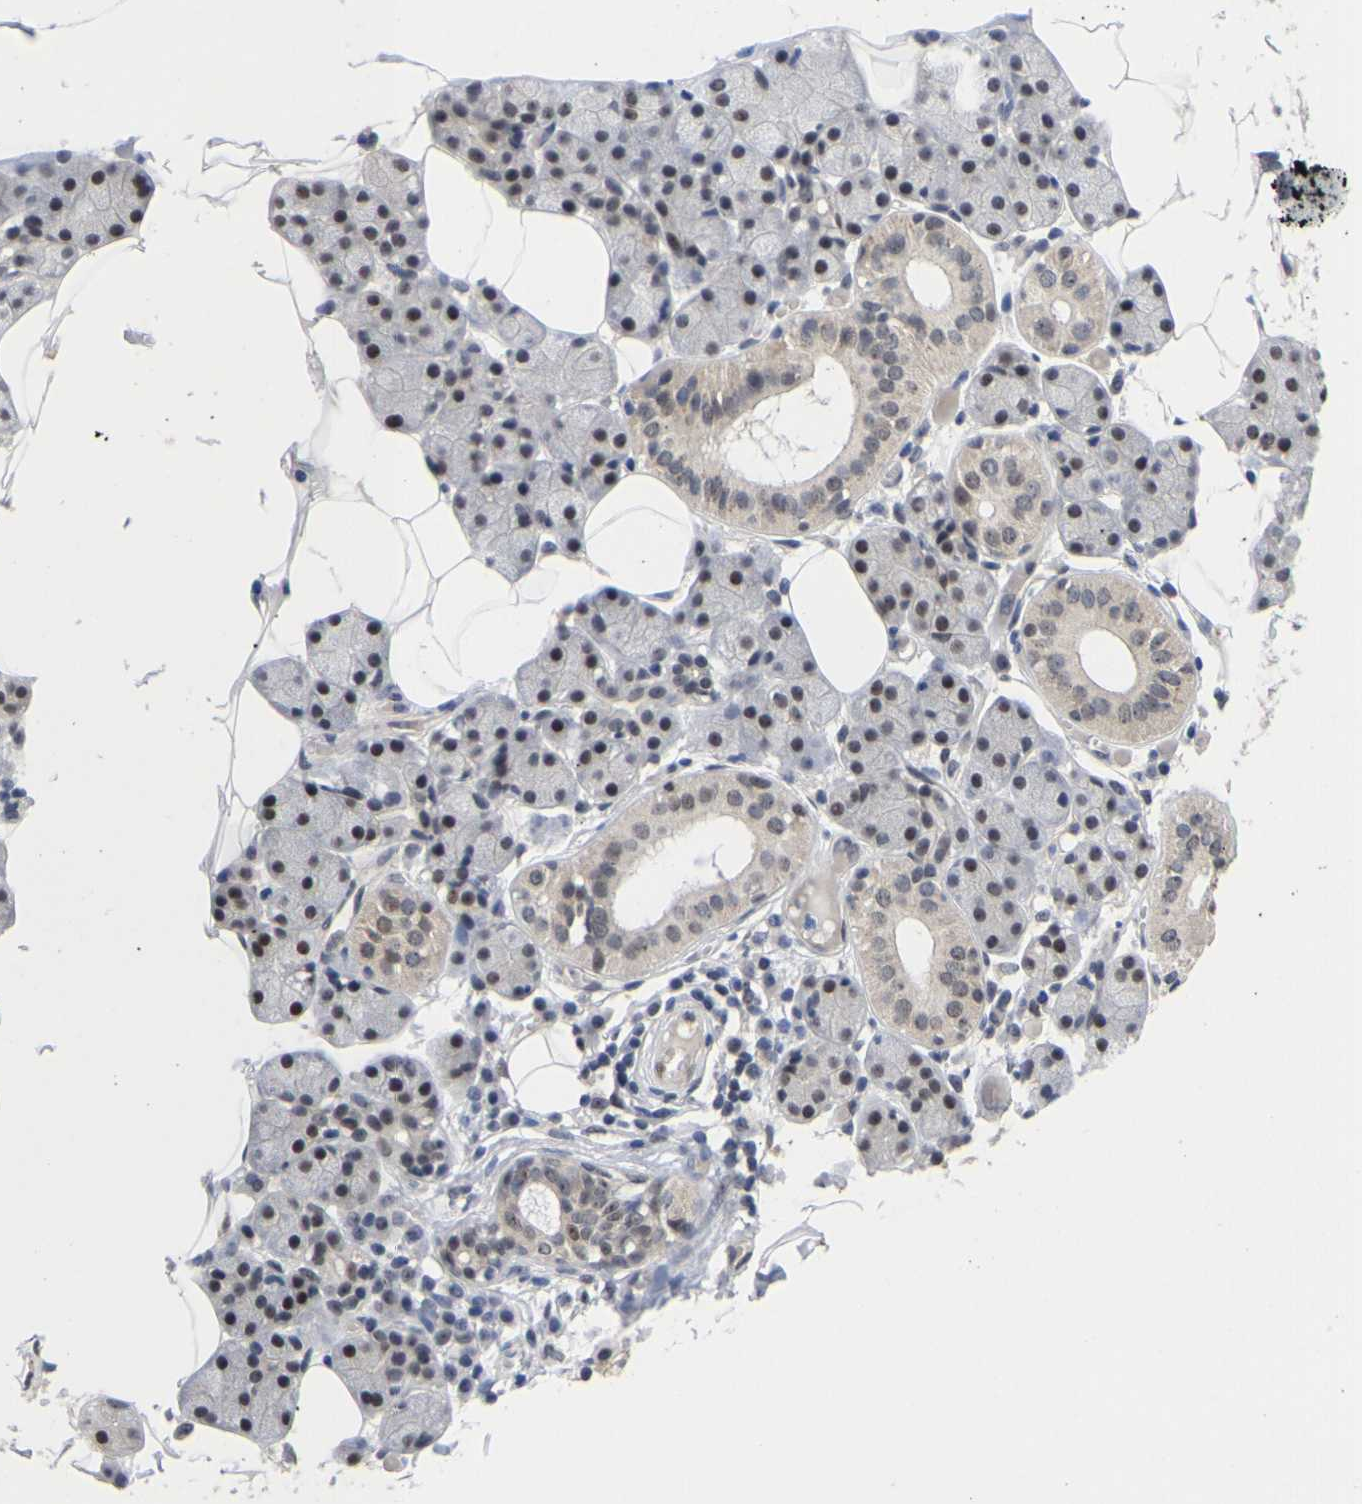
{"staining": {"intensity": "moderate", "quantity": "25%-75%", "location": "nuclear"}, "tissue": "salivary gland", "cell_type": "Glandular cells", "image_type": "normal", "snomed": [{"axis": "morphology", "description": "Normal tissue, NOS"}, {"axis": "topography", "description": "Salivary gland"}], "caption": "IHC histopathology image of benign salivary gland stained for a protein (brown), which displays medium levels of moderate nuclear staining in approximately 25%-75% of glandular cells.", "gene": "NLE1", "patient": {"sex": "female", "age": 33}}